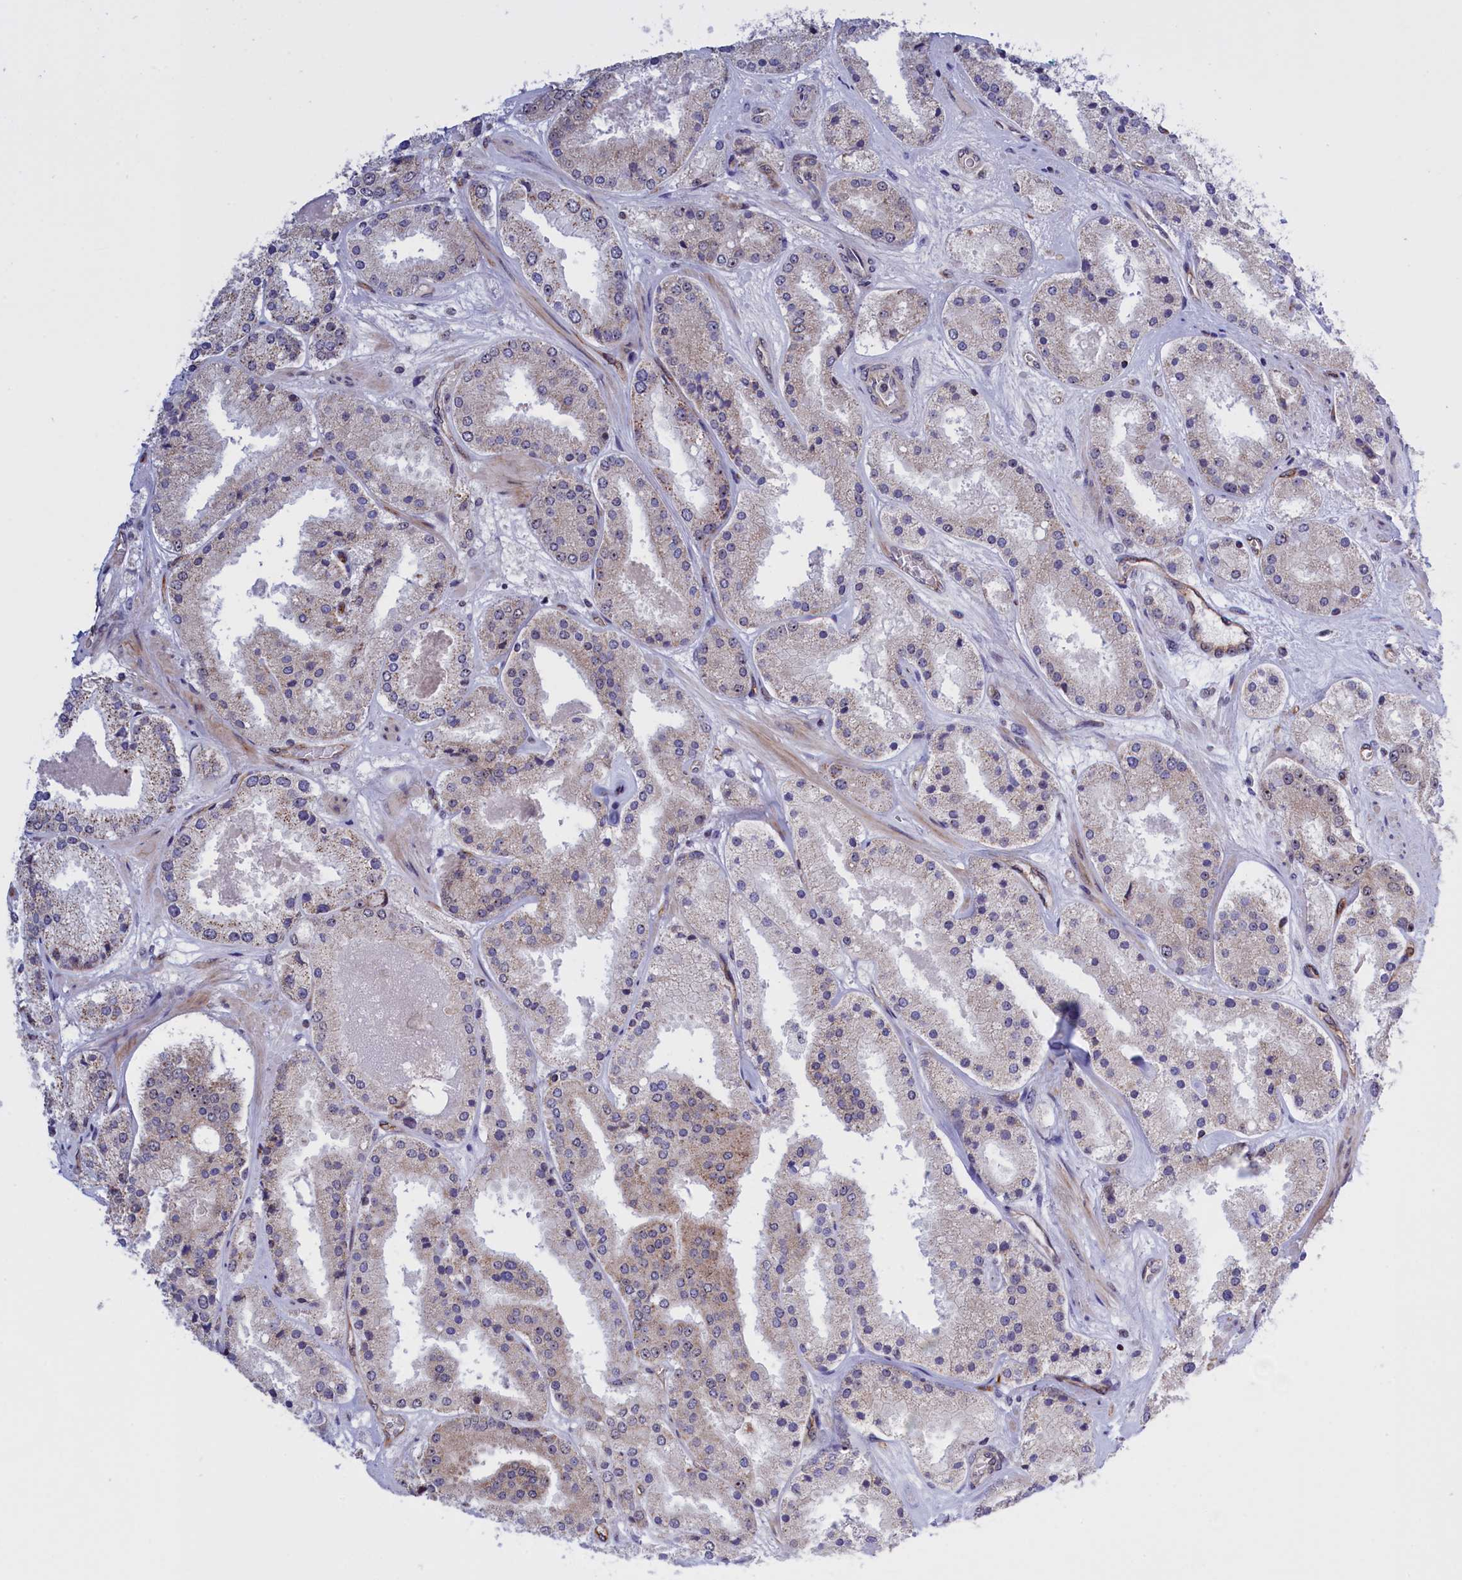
{"staining": {"intensity": "weak", "quantity": "<25%", "location": "cytoplasmic/membranous"}, "tissue": "prostate cancer", "cell_type": "Tumor cells", "image_type": "cancer", "snomed": [{"axis": "morphology", "description": "Adenocarcinoma, High grade"}, {"axis": "topography", "description": "Prostate"}], "caption": "This micrograph is of prostate cancer (adenocarcinoma (high-grade)) stained with immunohistochemistry (IHC) to label a protein in brown with the nuclei are counter-stained blue. There is no staining in tumor cells.", "gene": "MPND", "patient": {"sex": "male", "age": 63}}